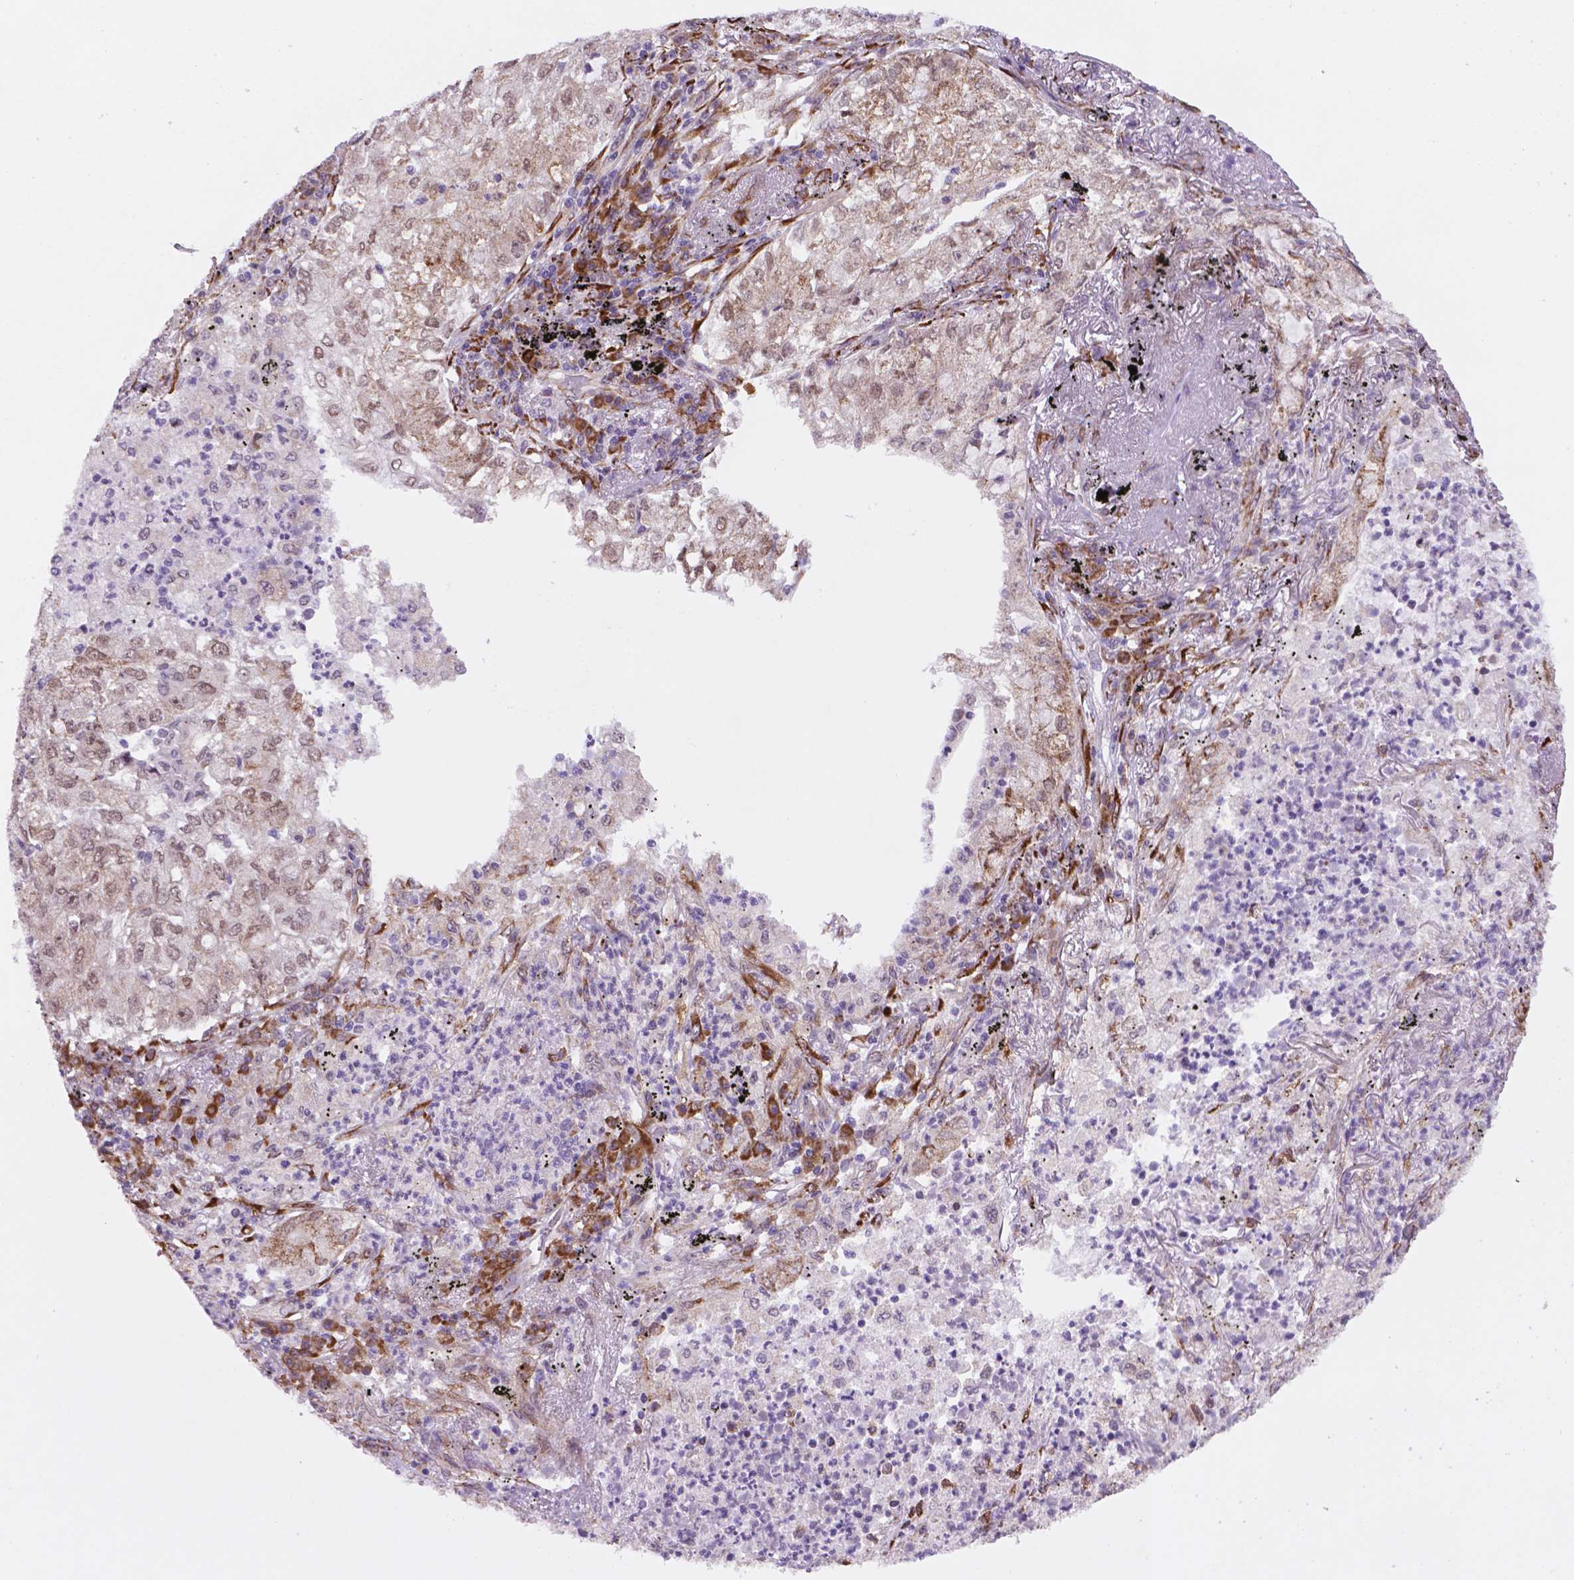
{"staining": {"intensity": "weak", "quantity": "25%-75%", "location": "cytoplasmic/membranous,nuclear"}, "tissue": "lung cancer", "cell_type": "Tumor cells", "image_type": "cancer", "snomed": [{"axis": "morphology", "description": "Adenocarcinoma, NOS"}, {"axis": "topography", "description": "Lung"}], "caption": "Tumor cells display low levels of weak cytoplasmic/membranous and nuclear expression in about 25%-75% of cells in lung cancer.", "gene": "FNIP1", "patient": {"sex": "female", "age": 73}}